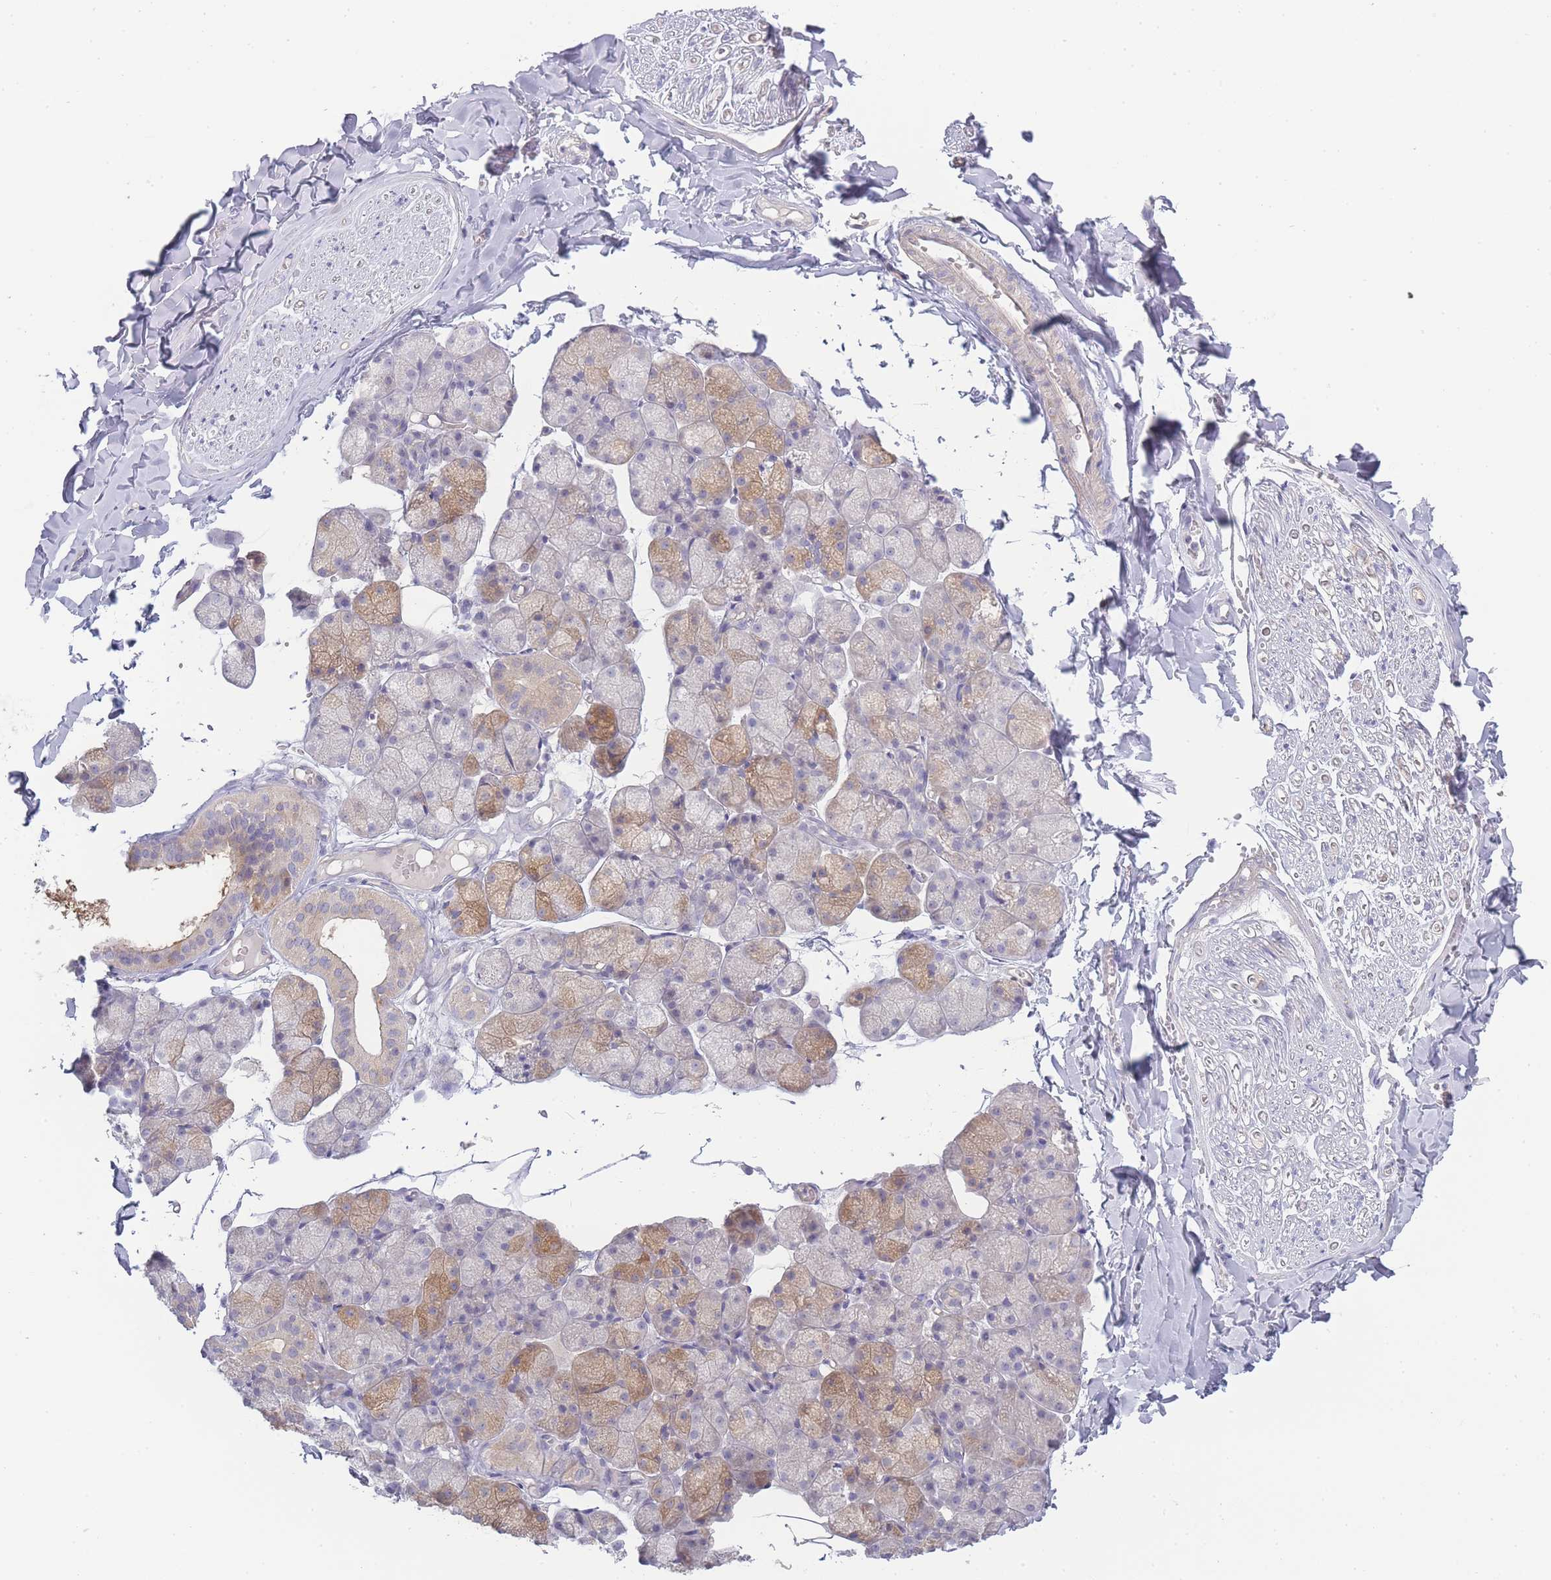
{"staining": {"intensity": "negative", "quantity": "none", "location": "none"}, "tissue": "adipose tissue", "cell_type": "Adipocytes", "image_type": "normal", "snomed": [{"axis": "morphology", "description": "Normal tissue, NOS"}, {"axis": "topography", "description": "Salivary gland"}, {"axis": "topography", "description": "Peripheral nerve tissue"}], "caption": "Immunohistochemical staining of benign human adipose tissue exhibits no significant positivity in adipocytes.", "gene": "SPHKAP", "patient": {"sex": "male", "age": 38}}